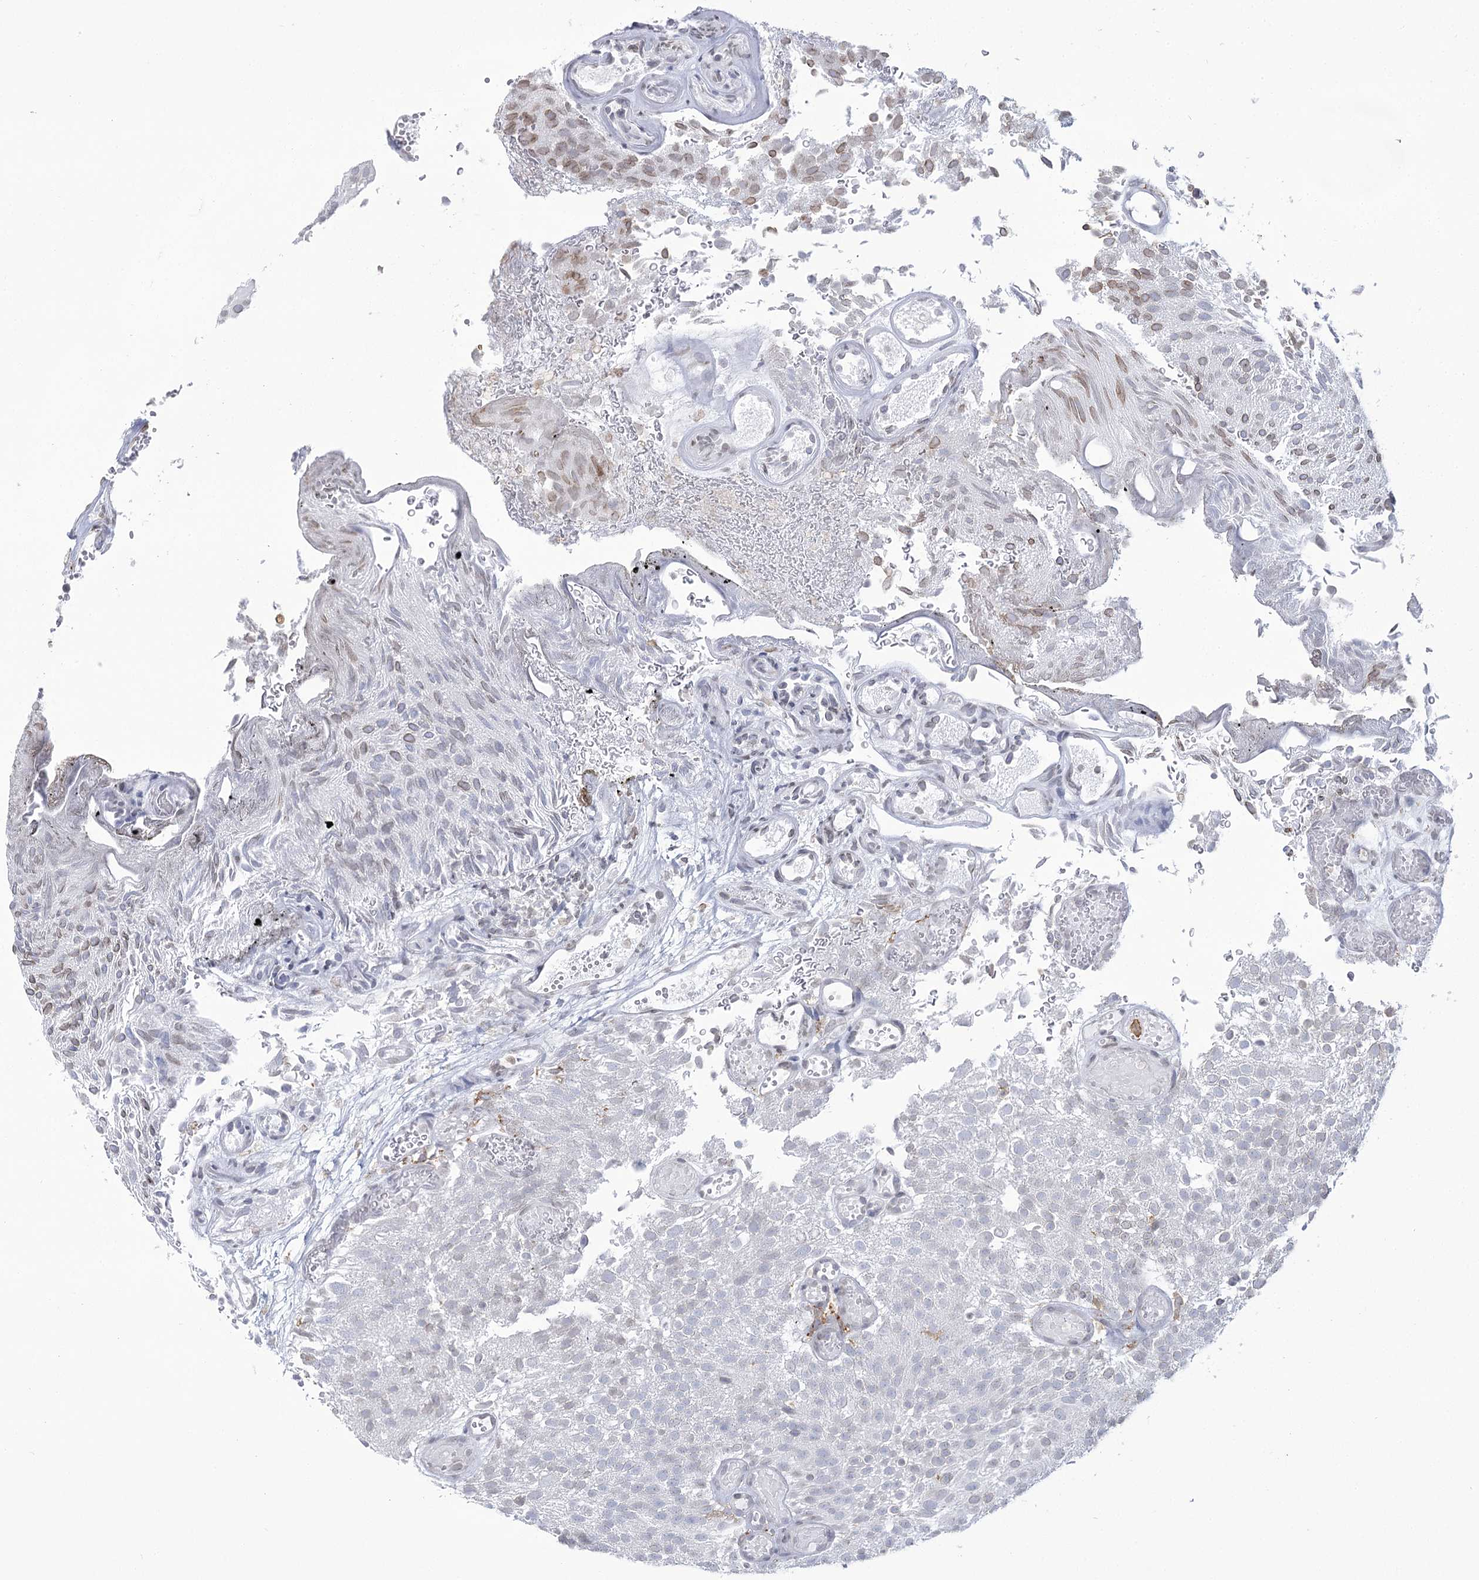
{"staining": {"intensity": "weak", "quantity": "<25%", "location": "cytoplasmic/membranous,nuclear"}, "tissue": "urothelial cancer", "cell_type": "Tumor cells", "image_type": "cancer", "snomed": [{"axis": "morphology", "description": "Urothelial carcinoma, Low grade"}, {"axis": "topography", "description": "Urinary bladder"}], "caption": "This is an IHC micrograph of urothelial cancer. There is no staining in tumor cells.", "gene": "C11orf1", "patient": {"sex": "male", "age": 78}}